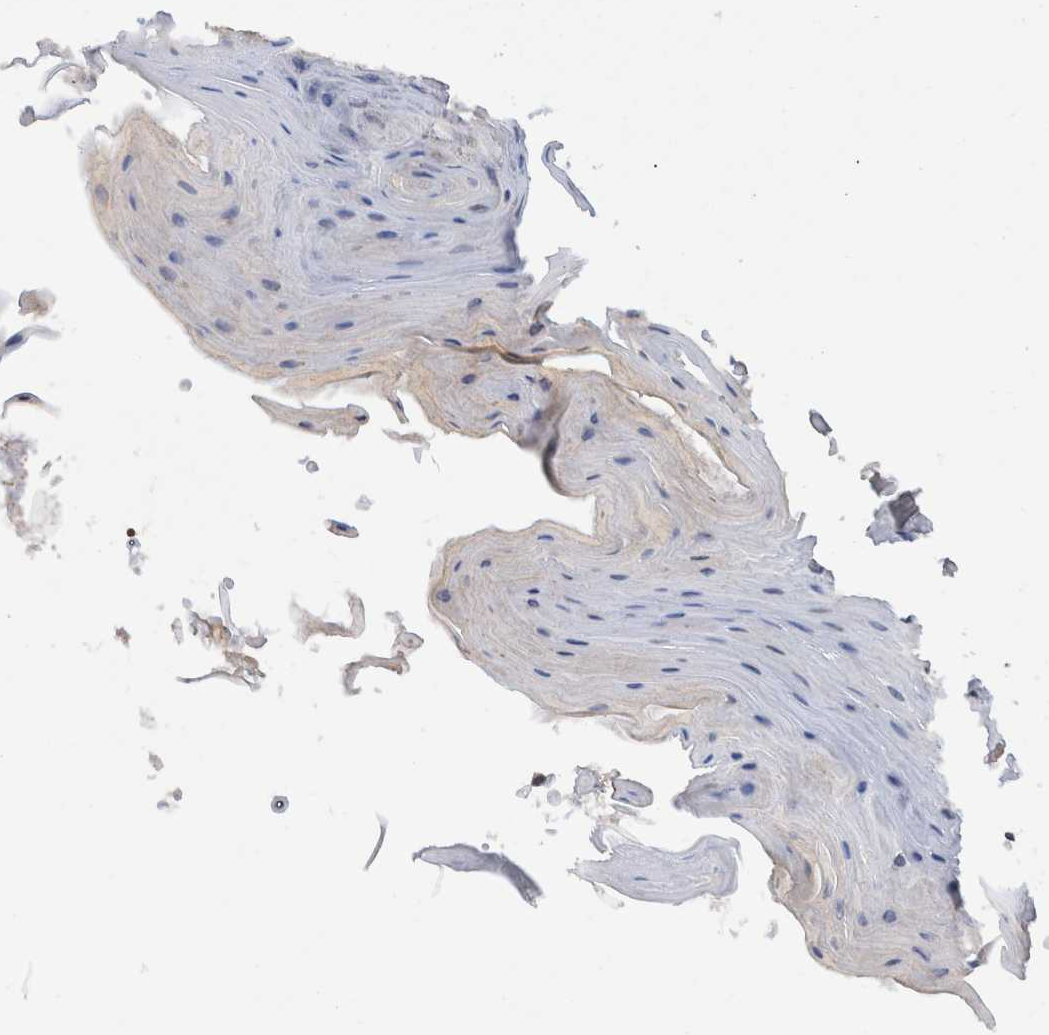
{"staining": {"intensity": "weak", "quantity": "<25%", "location": "cytoplasmic/membranous"}, "tissue": "oral mucosa", "cell_type": "Squamous epithelial cells", "image_type": "normal", "snomed": [{"axis": "morphology", "description": "Normal tissue, NOS"}, {"axis": "morphology", "description": "Squamous cell carcinoma, NOS"}, {"axis": "topography", "description": "Oral tissue"}, {"axis": "topography", "description": "Head-Neck"}], "caption": "Photomicrograph shows no significant protein expression in squamous epithelial cells of normal oral mucosa.", "gene": "PLPBP", "patient": {"sex": "male", "age": 71}}